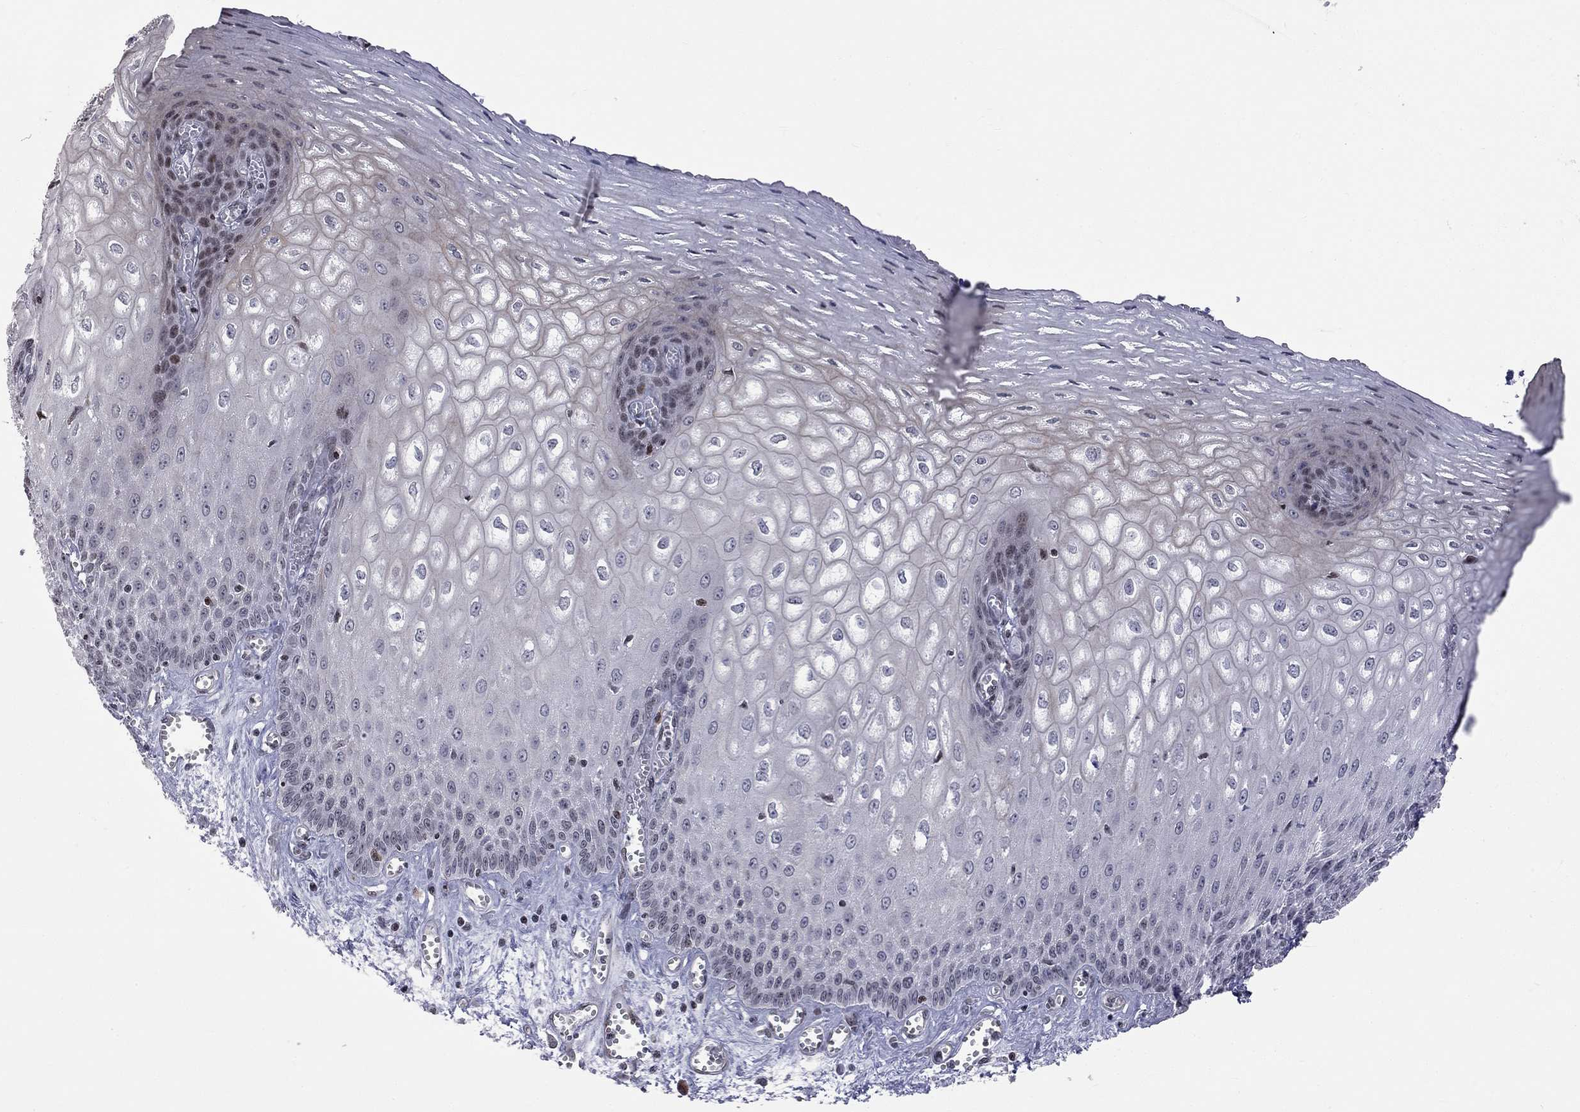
{"staining": {"intensity": "weak", "quantity": "<25%", "location": "cytoplasmic/membranous,nuclear"}, "tissue": "esophagus", "cell_type": "Squamous epithelial cells", "image_type": "normal", "snomed": [{"axis": "morphology", "description": "Normal tissue, NOS"}, {"axis": "topography", "description": "Esophagus"}], "caption": "High magnification brightfield microscopy of normal esophagus stained with DAB (3,3'-diaminobenzidine) (brown) and counterstained with hematoxylin (blue): squamous epithelial cells show no significant staining.", "gene": "MTNR1B", "patient": {"sex": "male", "age": 58}}